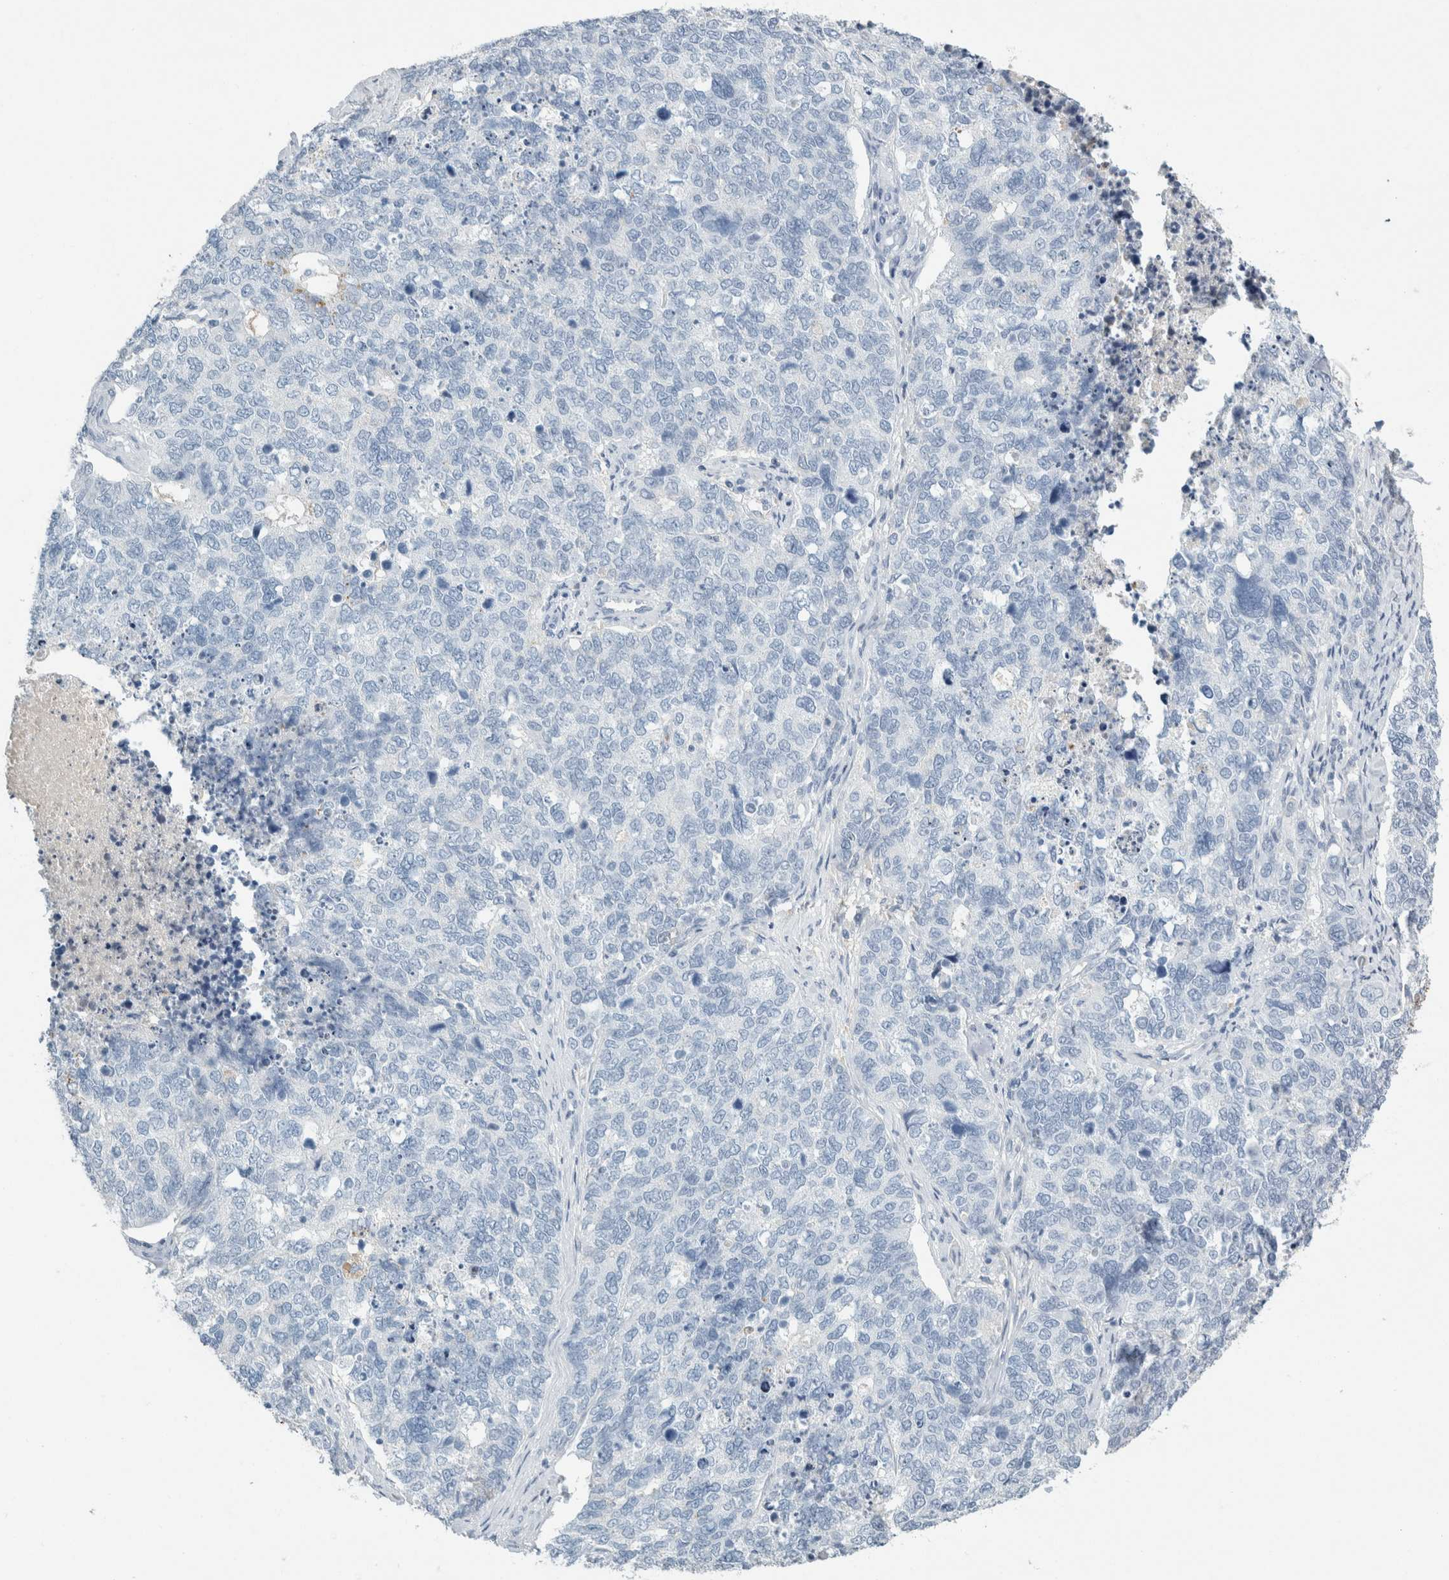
{"staining": {"intensity": "negative", "quantity": "none", "location": "none"}, "tissue": "cervical cancer", "cell_type": "Tumor cells", "image_type": "cancer", "snomed": [{"axis": "morphology", "description": "Squamous cell carcinoma, NOS"}, {"axis": "topography", "description": "Cervix"}], "caption": "Tumor cells are negative for protein expression in human squamous cell carcinoma (cervical). (Brightfield microscopy of DAB (3,3'-diaminobenzidine) immunohistochemistry at high magnification).", "gene": "TSPAN8", "patient": {"sex": "female", "age": 63}}